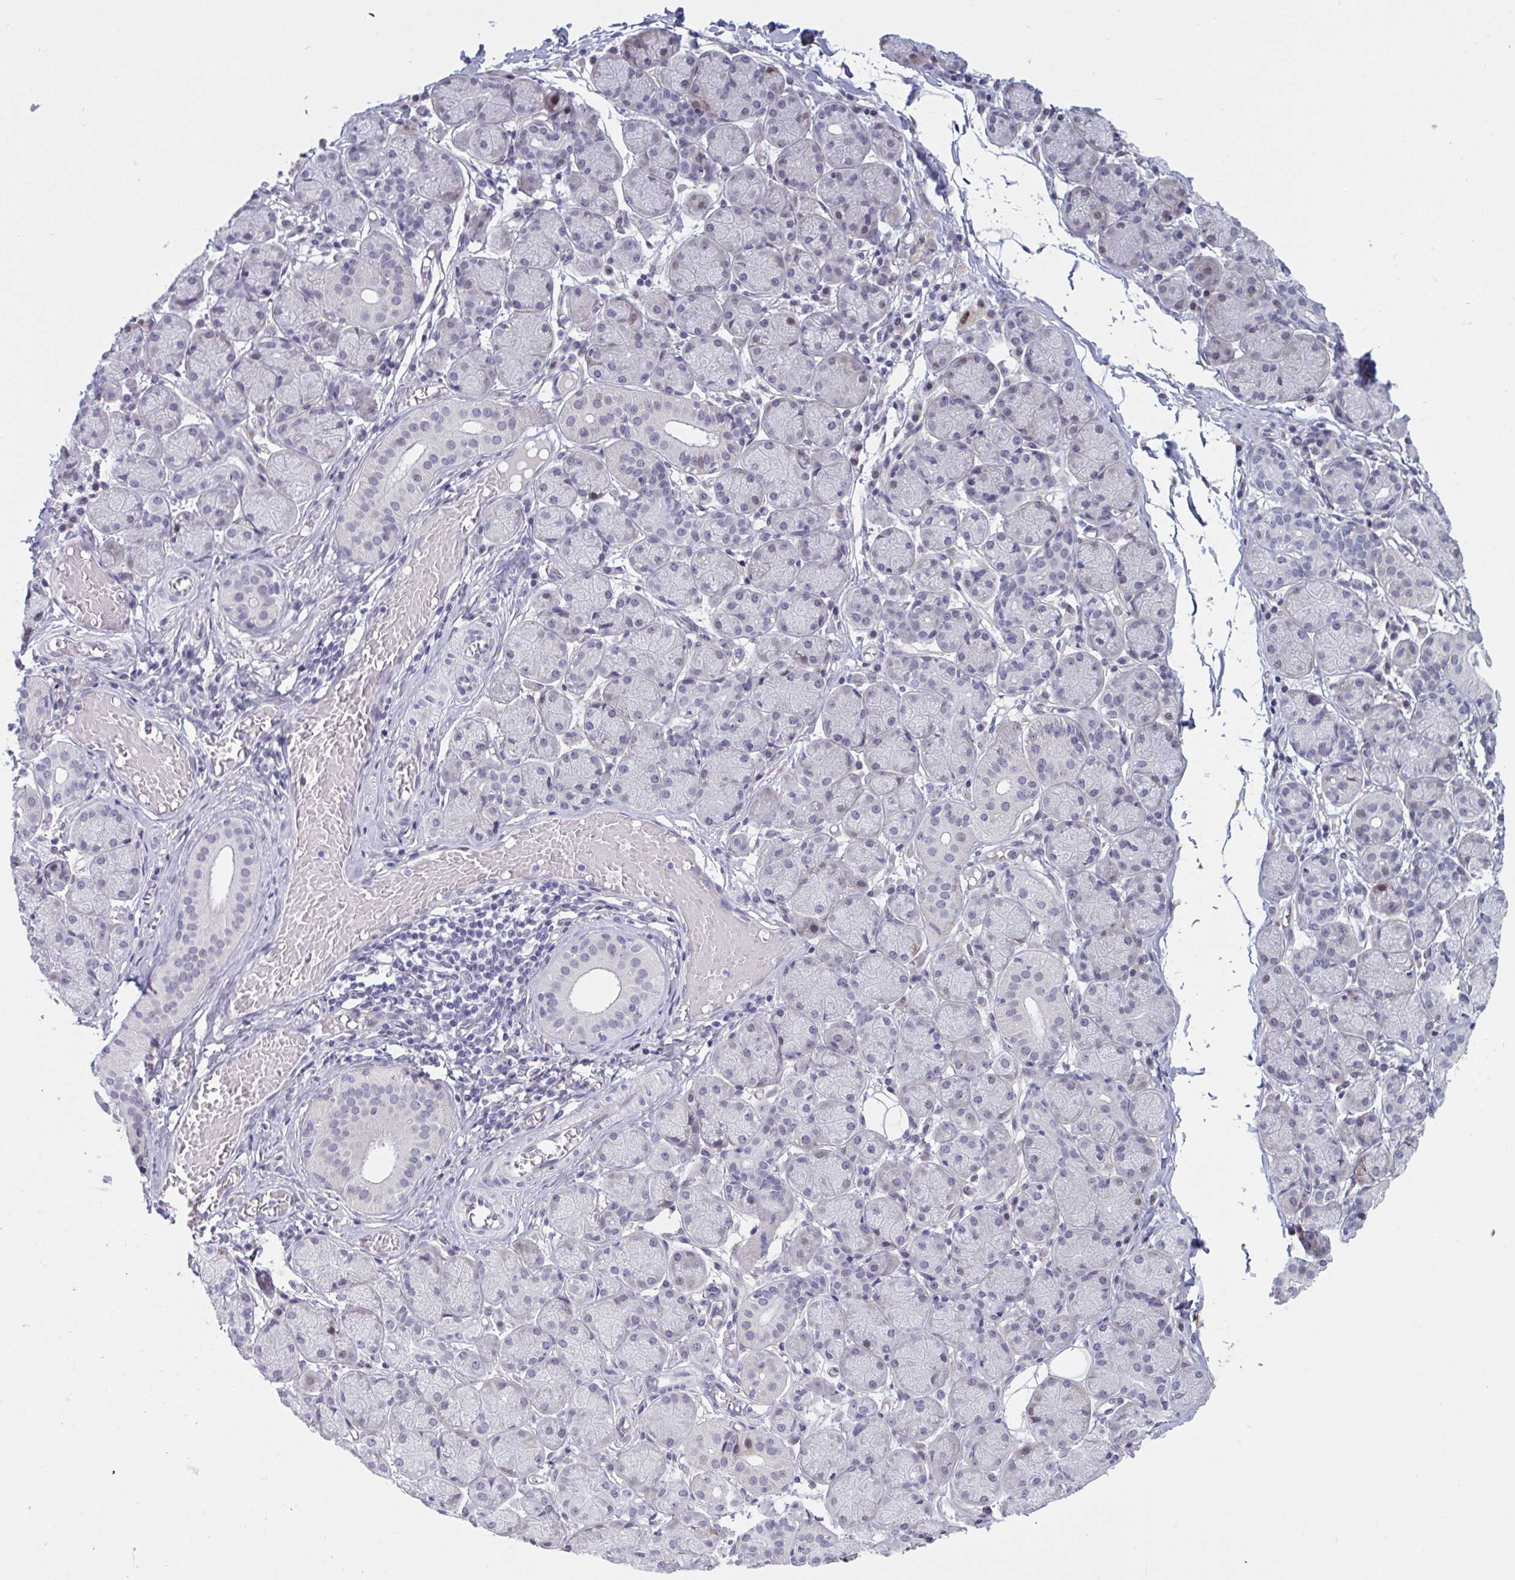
{"staining": {"intensity": "negative", "quantity": "none", "location": "none"}, "tissue": "salivary gland", "cell_type": "Glandular cells", "image_type": "normal", "snomed": [{"axis": "morphology", "description": "Normal tissue, NOS"}, {"axis": "topography", "description": "Salivary gland"}], "caption": "Immunohistochemical staining of unremarkable salivary gland reveals no significant positivity in glandular cells. The staining is performed using DAB (3,3'-diaminobenzidine) brown chromogen with nuclei counter-stained in using hematoxylin.", "gene": "TCEAL8", "patient": {"sex": "female", "age": 24}}